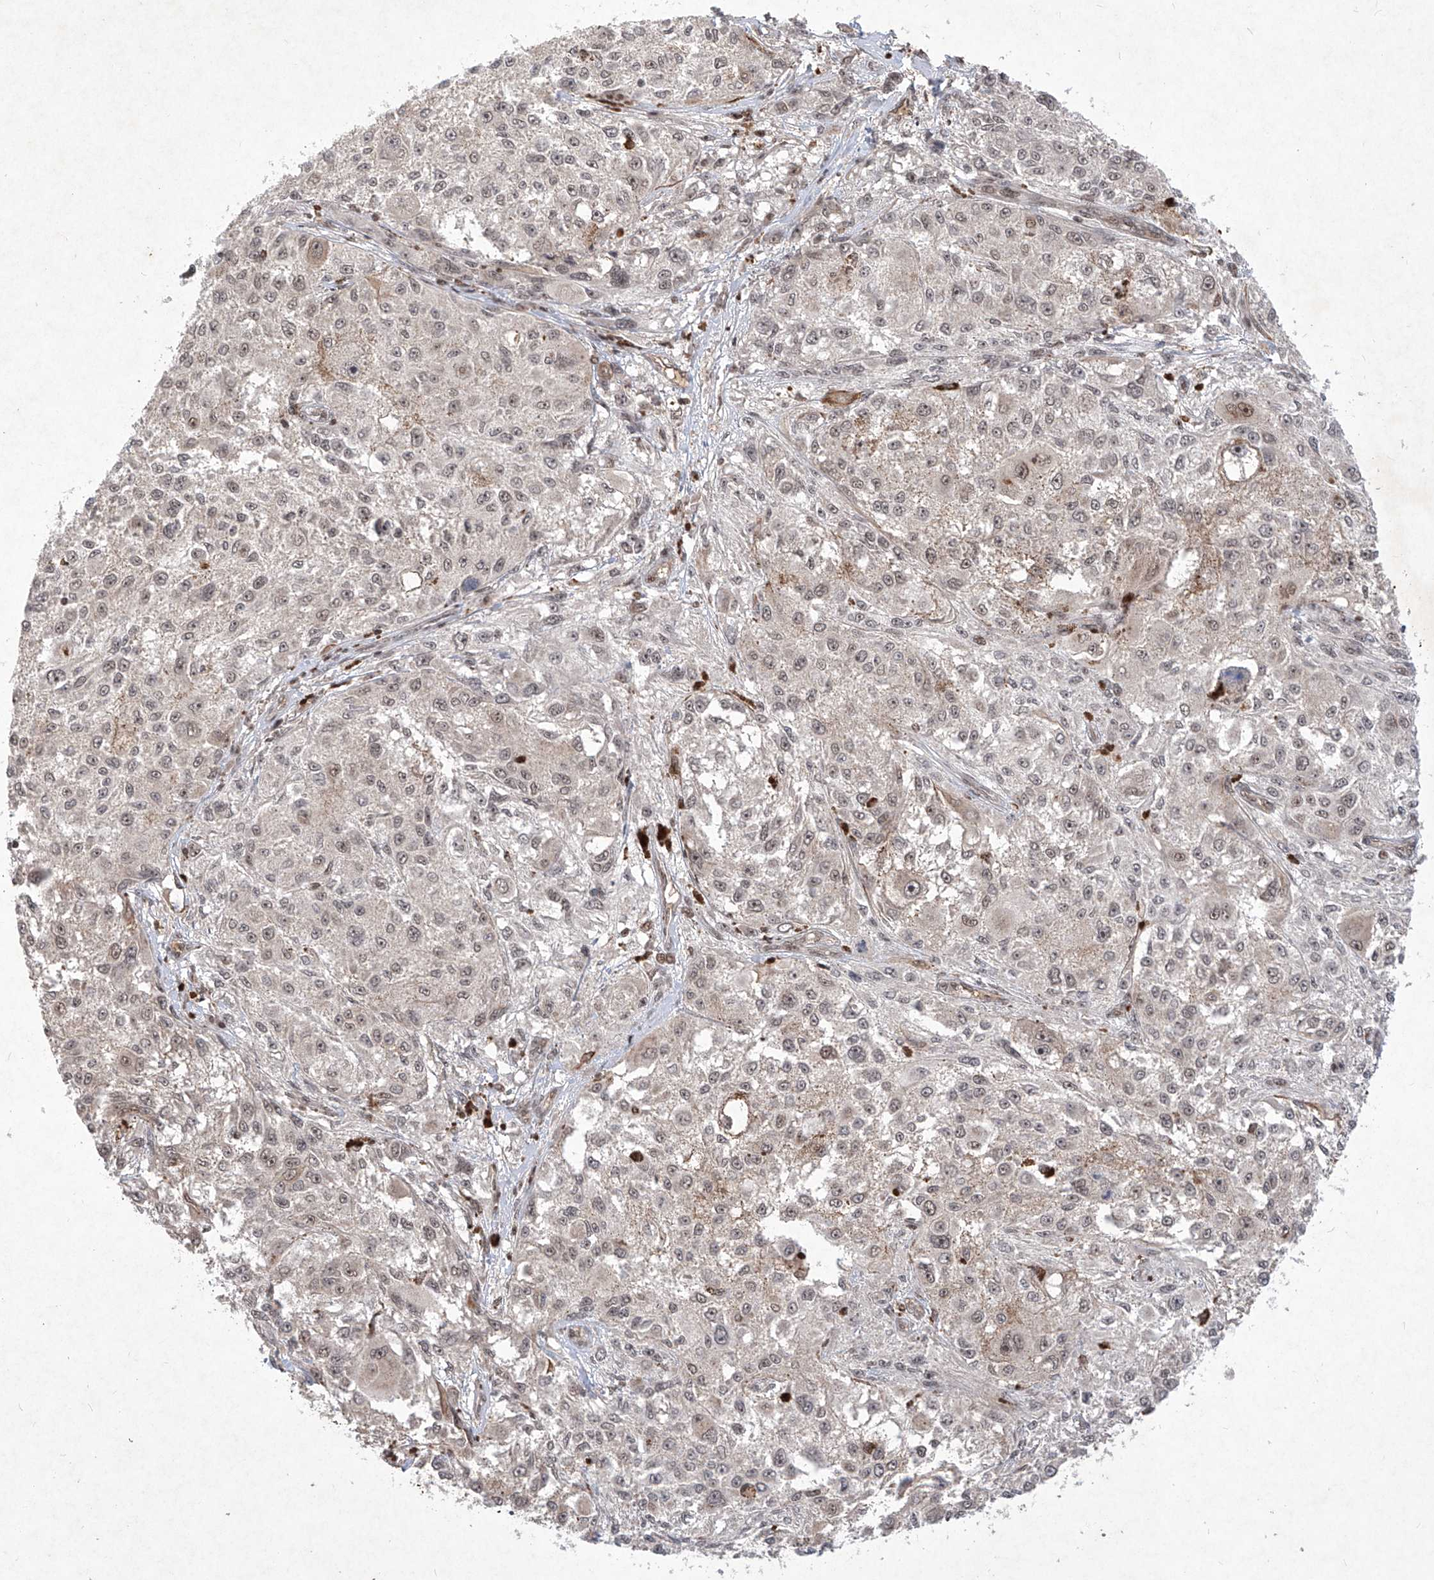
{"staining": {"intensity": "weak", "quantity": "<25%", "location": "cytoplasmic/membranous,nuclear"}, "tissue": "melanoma", "cell_type": "Tumor cells", "image_type": "cancer", "snomed": [{"axis": "morphology", "description": "Necrosis, NOS"}, {"axis": "morphology", "description": "Malignant melanoma, NOS"}, {"axis": "topography", "description": "Skin"}], "caption": "The histopathology image reveals no significant expression in tumor cells of melanoma.", "gene": "IRF2", "patient": {"sex": "female", "age": 87}}